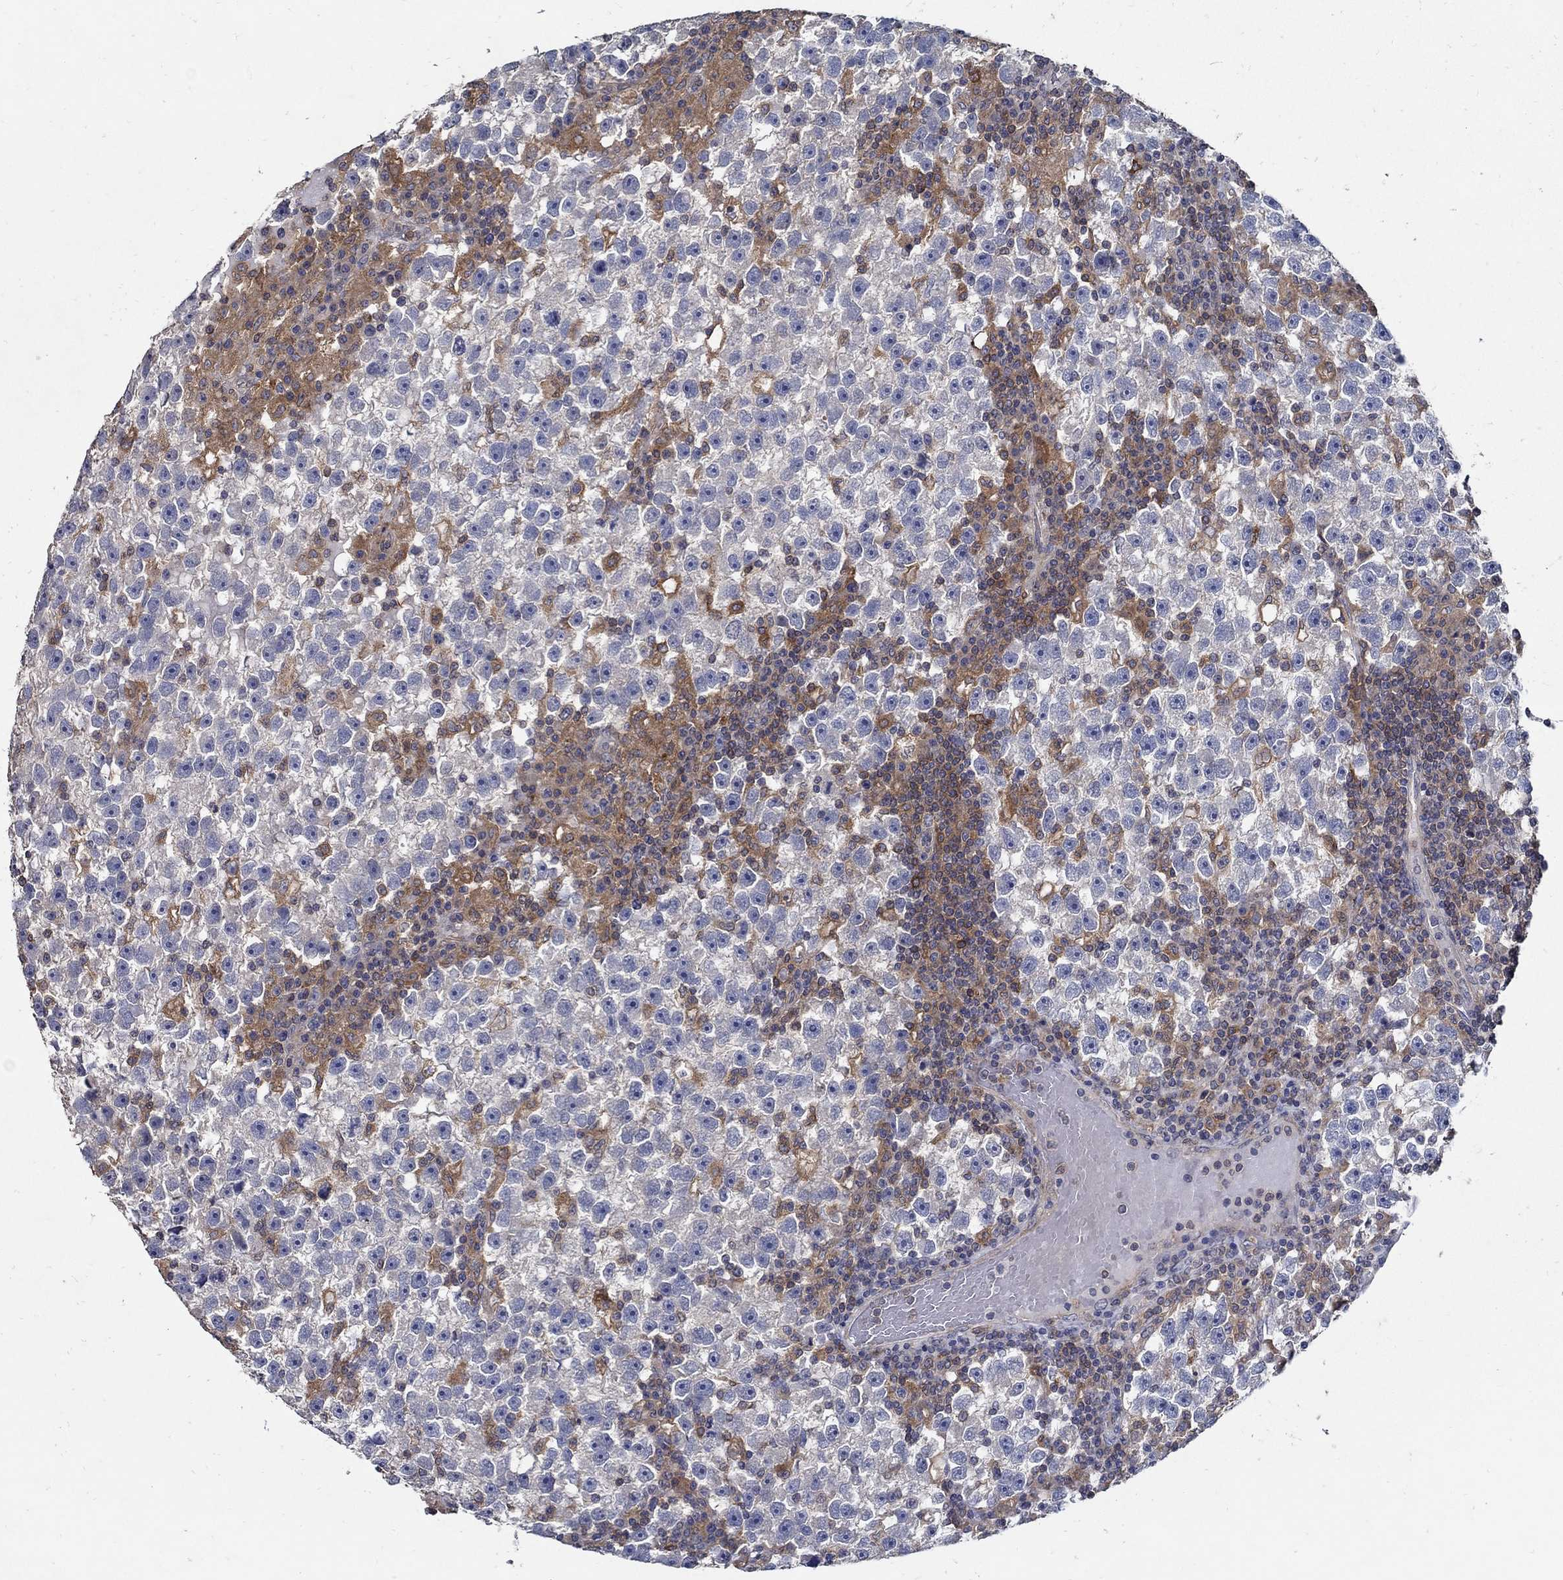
{"staining": {"intensity": "negative", "quantity": "none", "location": "none"}, "tissue": "testis cancer", "cell_type": "Tumor cells", "image_type": "cancer", "snomed": [{"axis": "morphology", "description": "Seminoma, NOS"}, {"axis": "topography", "description": "Testis"}], "caption": "The IHC photomicrograph has no significant positivity in tumor cells of seminoma (testis) tissue.", "gene": "MTHFR", "patient": {"sex": "male", "age": 47}}